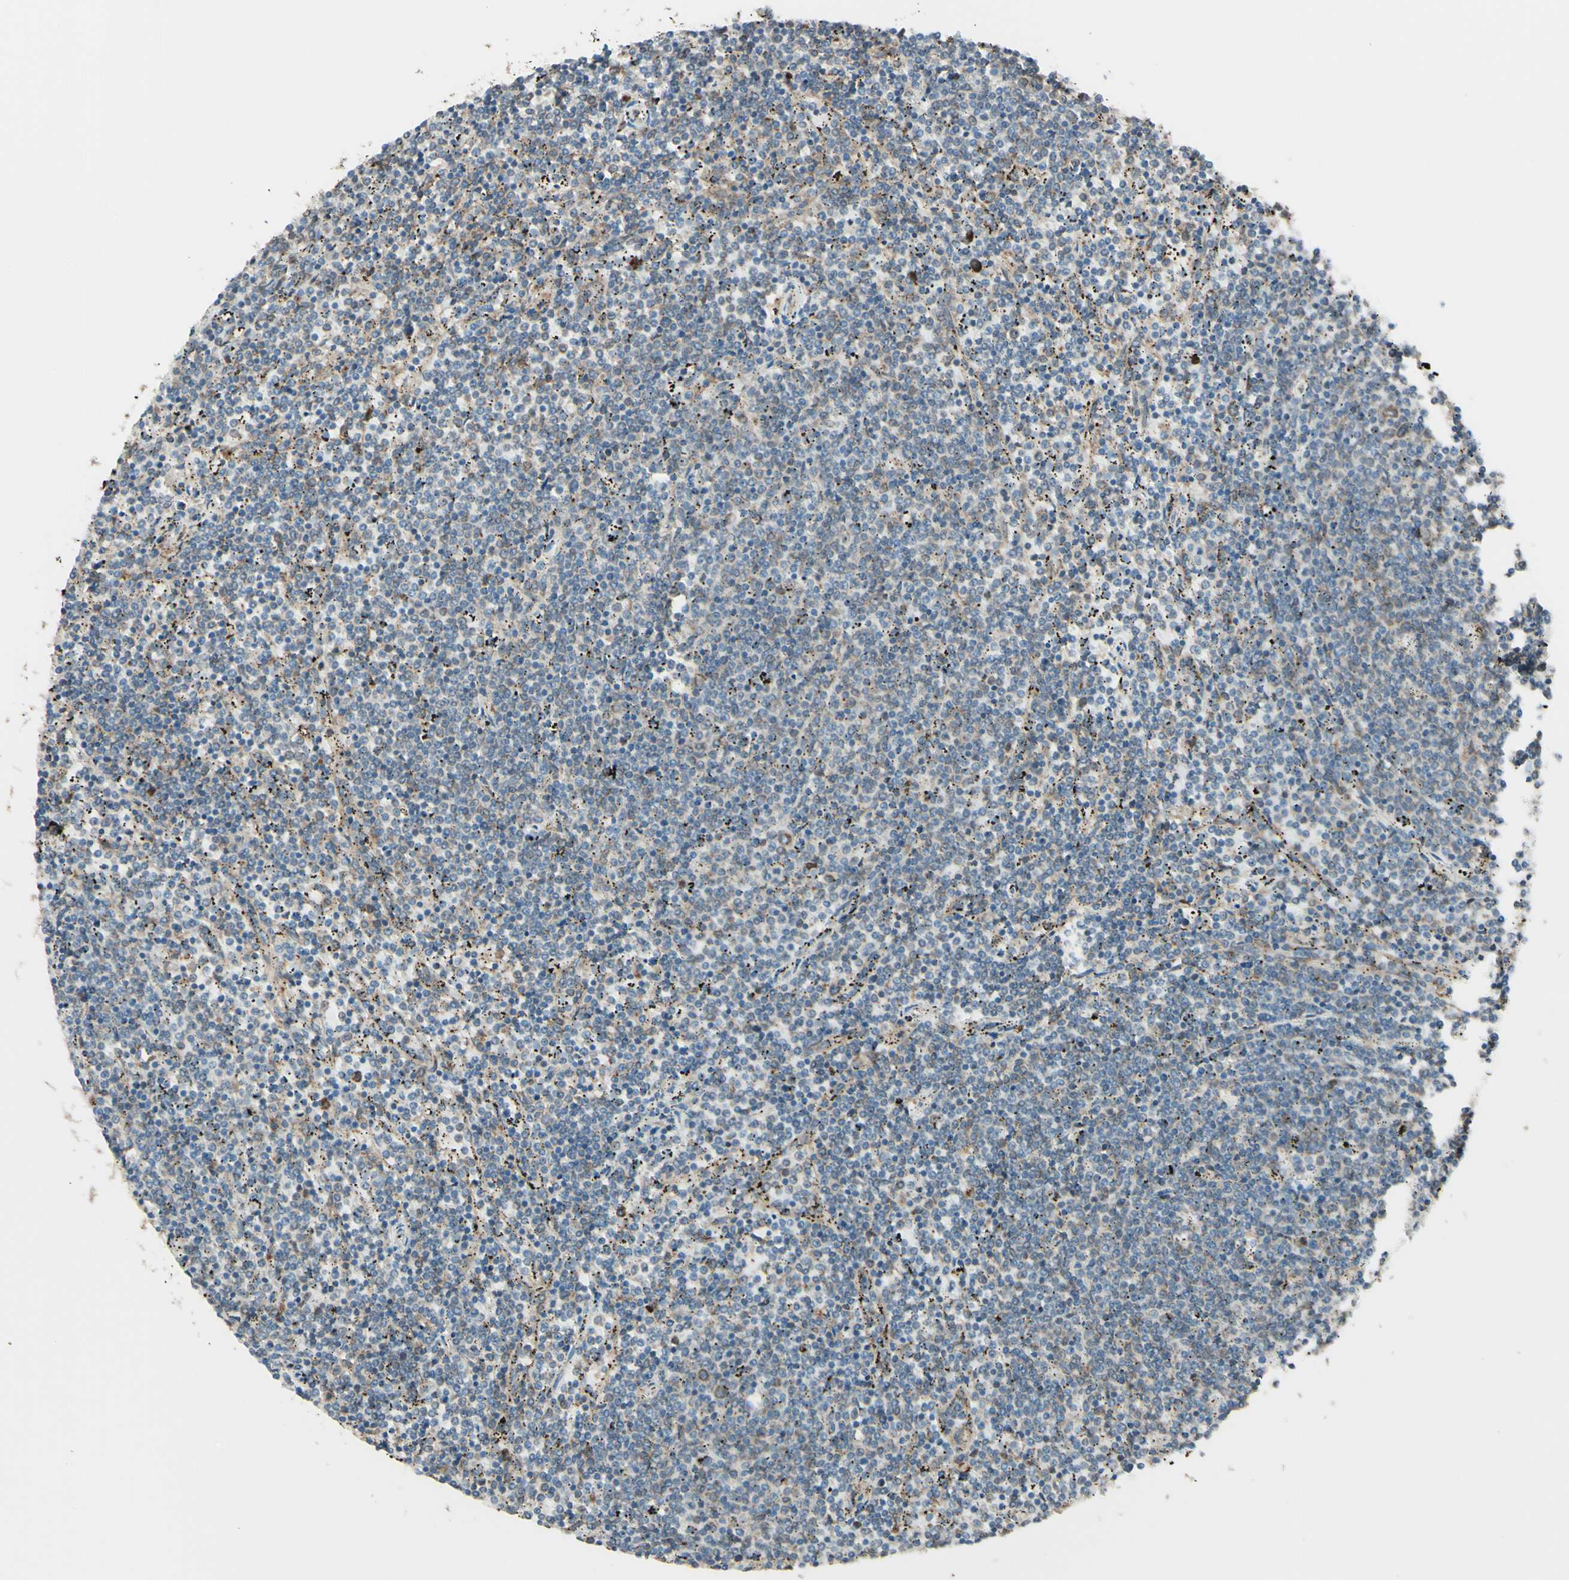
{"staining": {"intensity": "weak", "quantity": "<25%", "location": "cytoplasmic/membranous"}, "tissue": "lymphoma", "cell_type": "Tumor cells", "image_type": "cancer", "snomed": [{"axis": "morphology", "description": "Malignant lymphoma, non-Hodgkin's type, Low grade"}, {"axis": "topography", "description": "Spleen"}], "caption": "Immunohistochemistry micrograph of neoplastic tissue: human lymphoma stained with DAB (3,3'-diaminobenzidine) exhibits no significant protein expression in tumor cells.", "gene": "DNAJB11", "patient": {"sex": "female", "age": 50}}